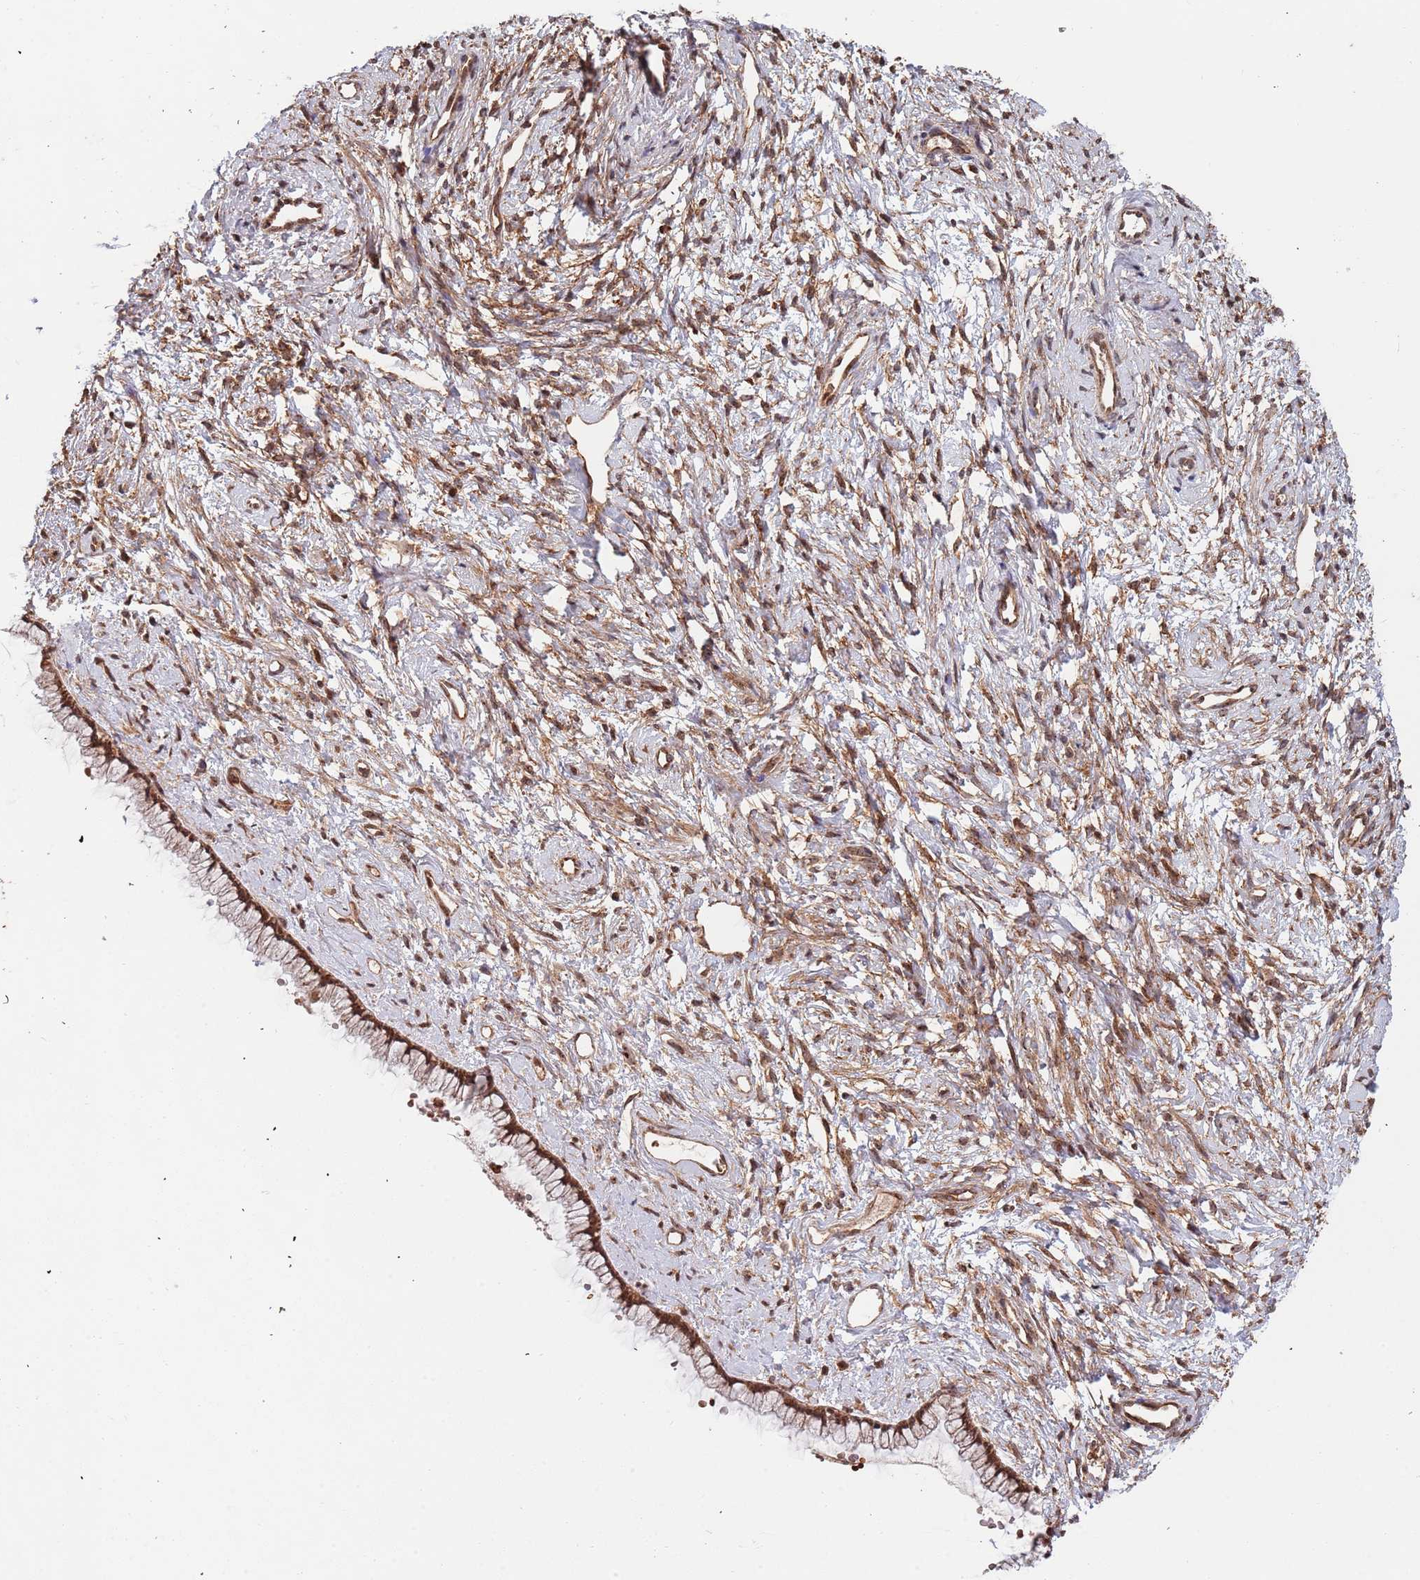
{"staining": {"intensity": "moderate", "quantity": ">75%", "location": "cytoplasmic/membranous"}, "tissue": "cervix", "cell_type": "Glandular cells", "image_type": "normal", "snomed": [{"axis": "morphology", "description": "Normal tissue, NOS"}, {"axis": "topography", "description": "Cervix"}], "caption": "Human cervix stained for a protein (brown) displays moderate cytoplasmic/membranous positive positivity in approximately >75% of glandular cells.", "gene": "DCHS1", "patient": {"sex": "female", "age": 57}}